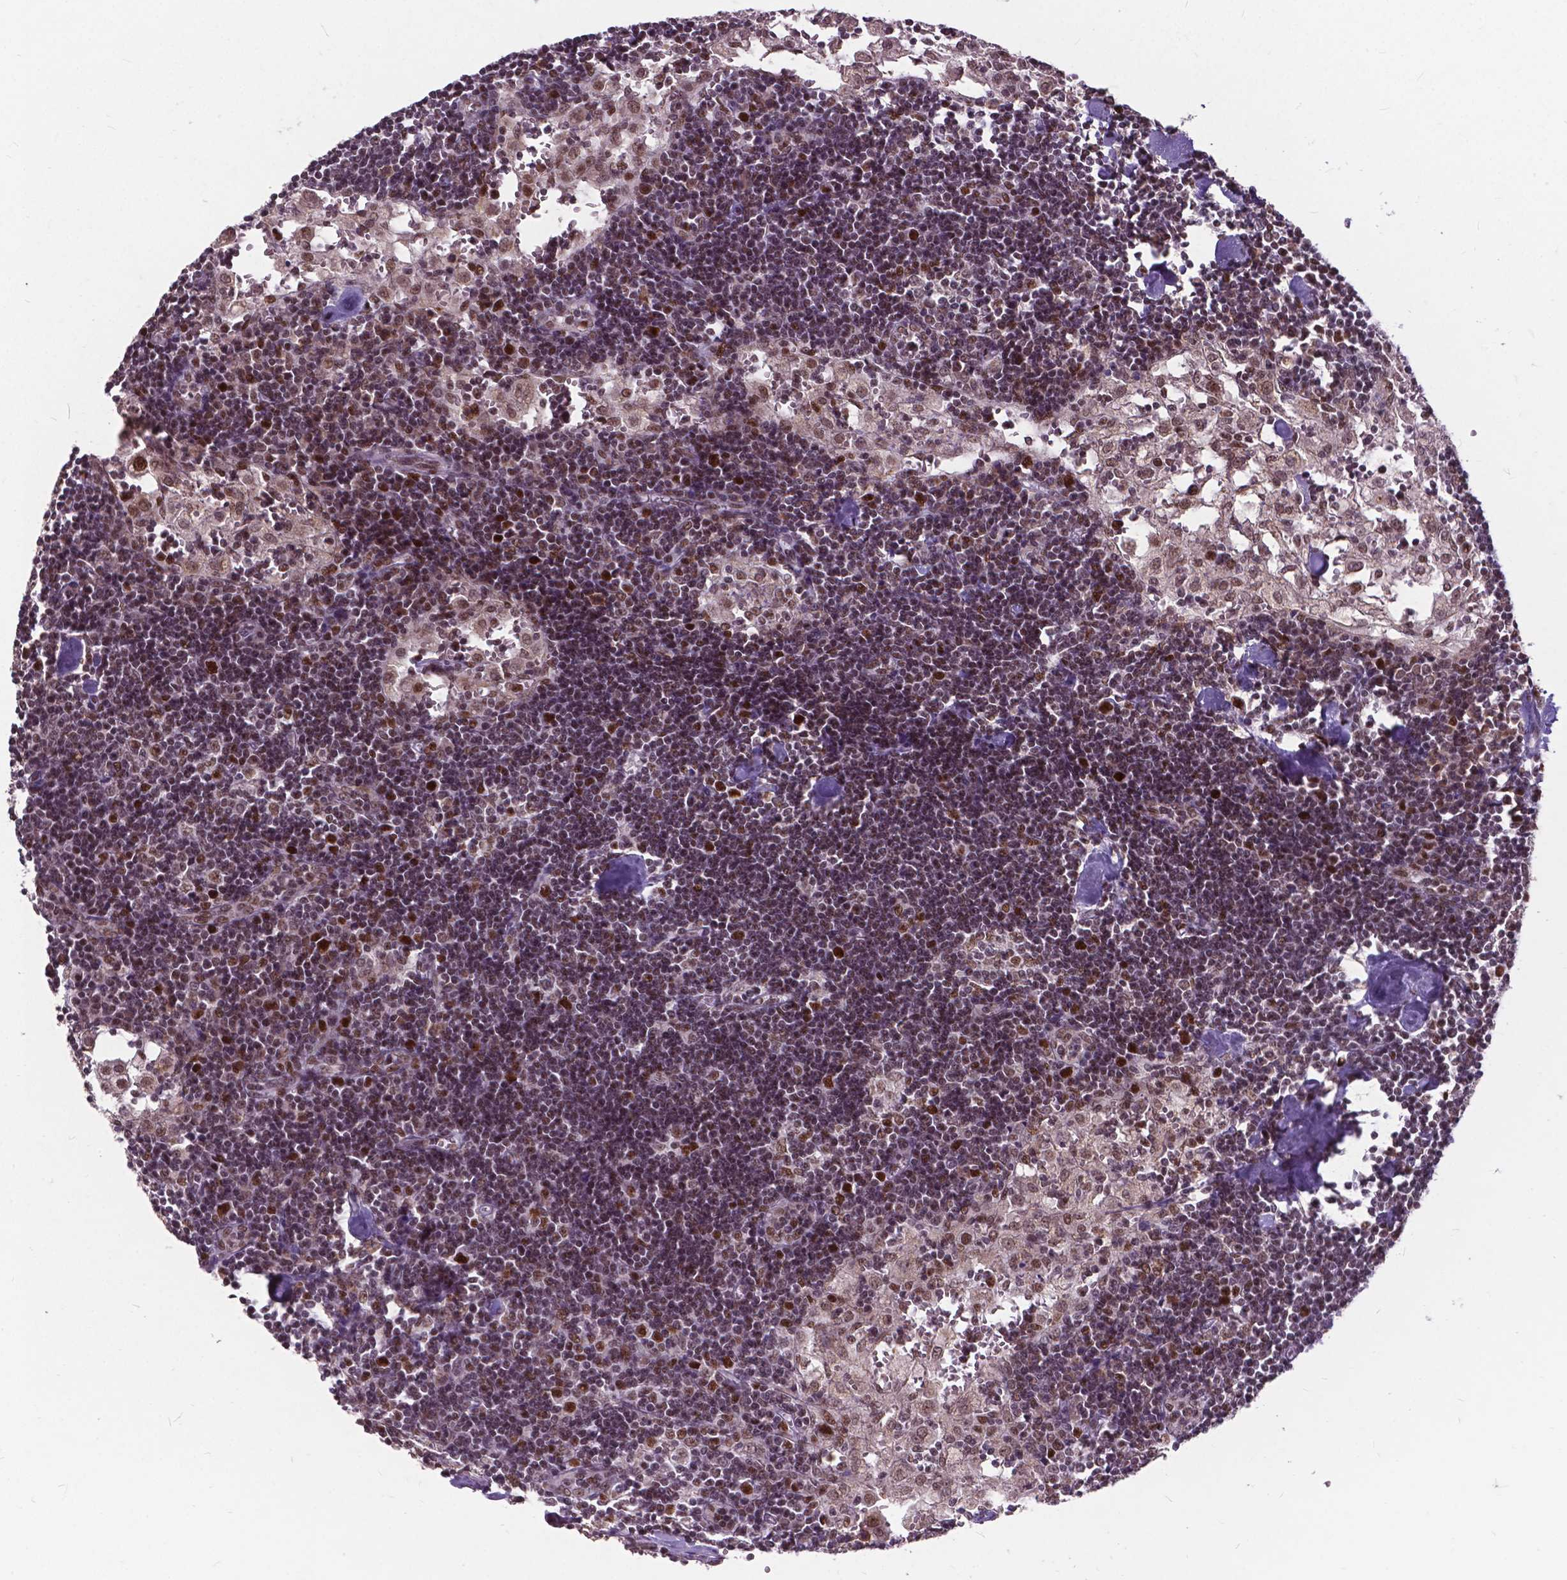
{"staining": {"intensity": "strong", "quantity": "<25%", "location": "nuclear"}, "tissue": "lymph node", "cell_type": "Germinal center cells", "image_type": "normal", "snomed": [{"axis": "morphology", "description": "Normal tissue, NOS"}, {"axis": "topography", "description": "Lymph node"}], "caption": "The immunohistochemical stain labels strong nuclear staining in germinal center cells of benign lymph node. The staining is performed using DAB brown chromogen to label protein expression. The nuclei are counter-stained blue using hematoxylin.", "gene": "MSH2", "patient": {"sex": "male", "age": 55}}